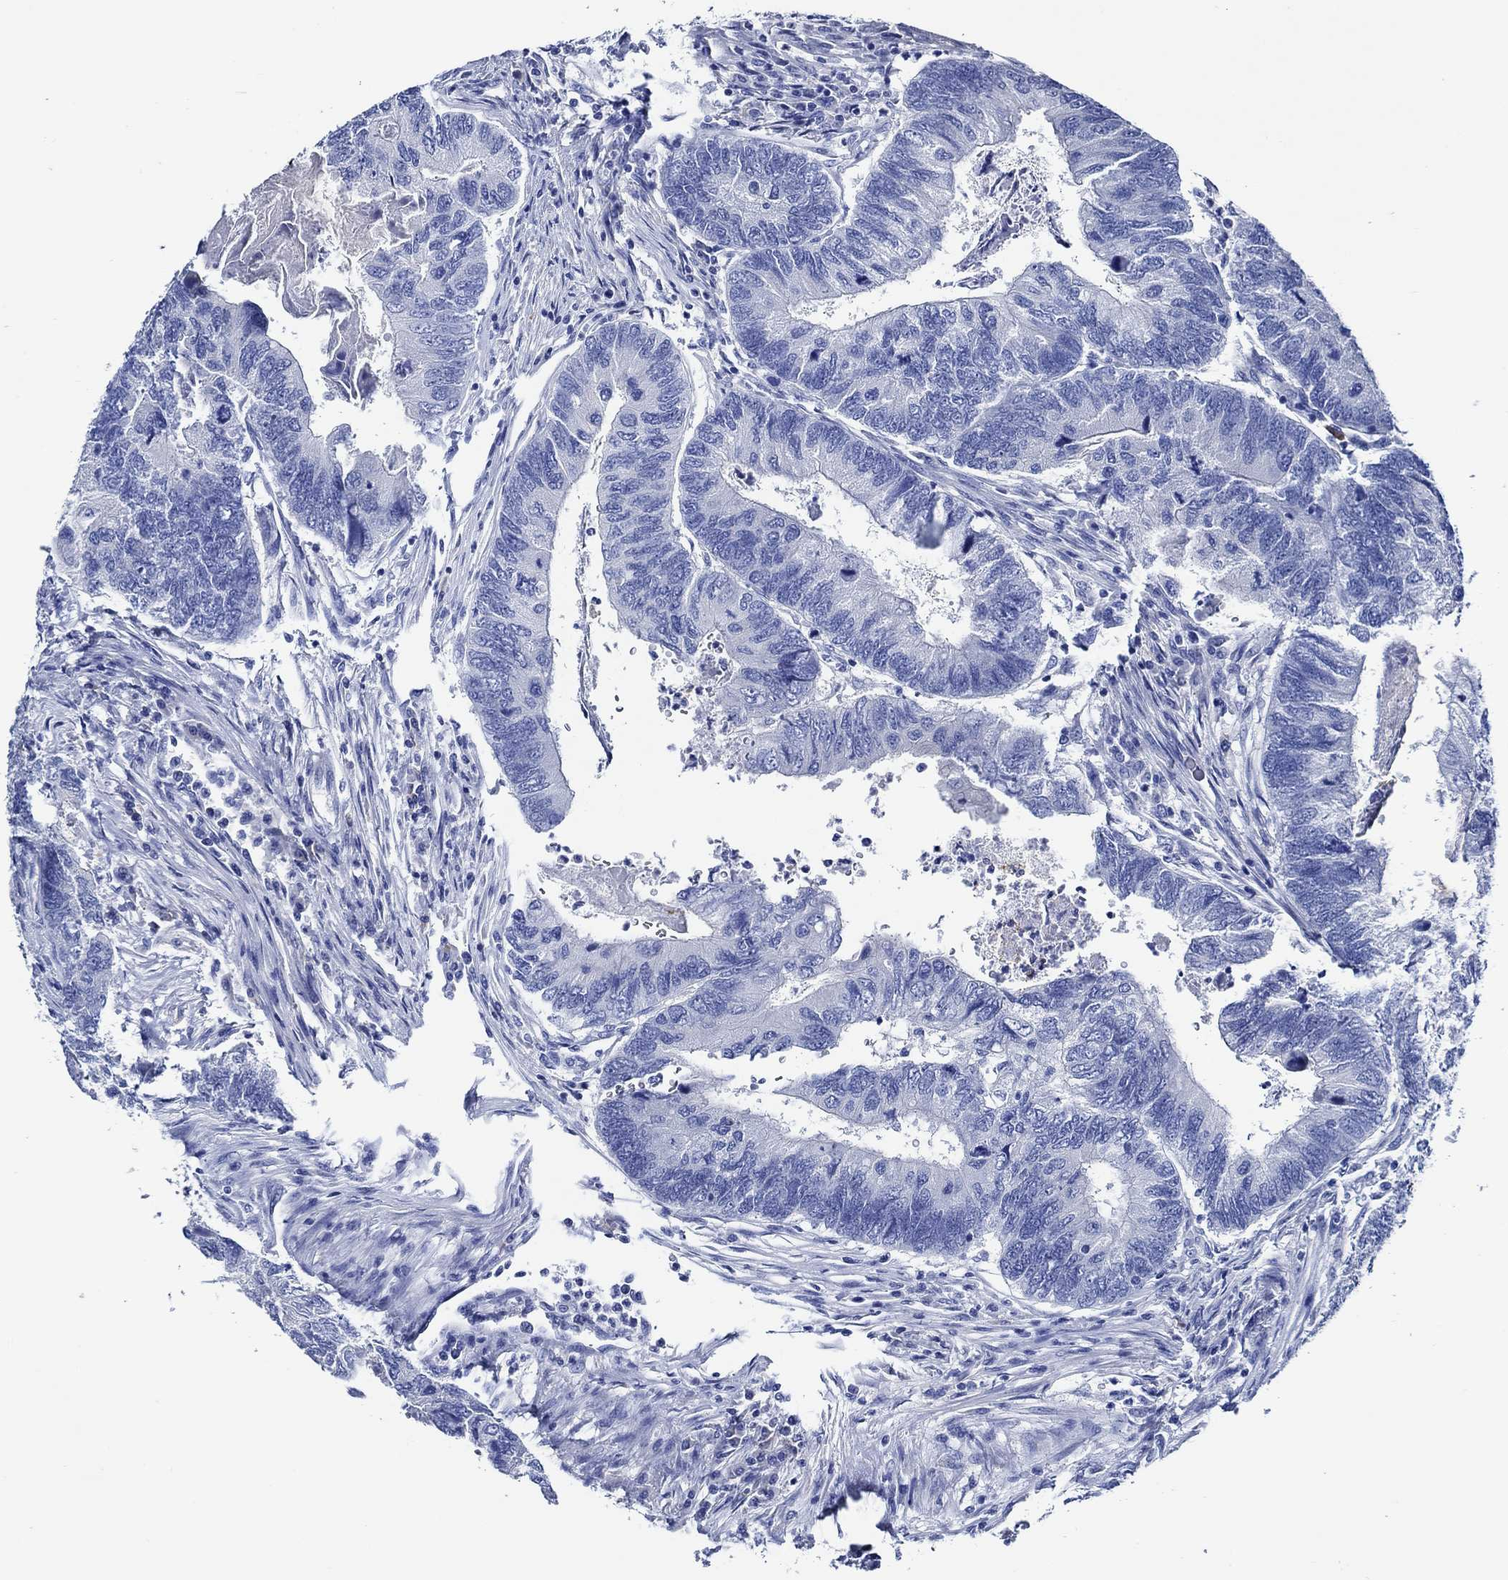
{"staining": {"intensity": "negative", "quantity": "none", "location": "none"}, "tissue": "colorectal cancer", "cell_type": "Tumor cells", "image_type": "cancer", "snomed": [{"axis": "morphology", "description": "Adenocarcinoma, NOS"}, {"axis": "topography", "description": "Colon"}], "caption": "Immunohistochemical staining of human colorectal cancer (adenocarcinoma) shows no significant expression in tumor cells.", "gene": "WDR62", "patient": {"sex": "female", "age": 67}}